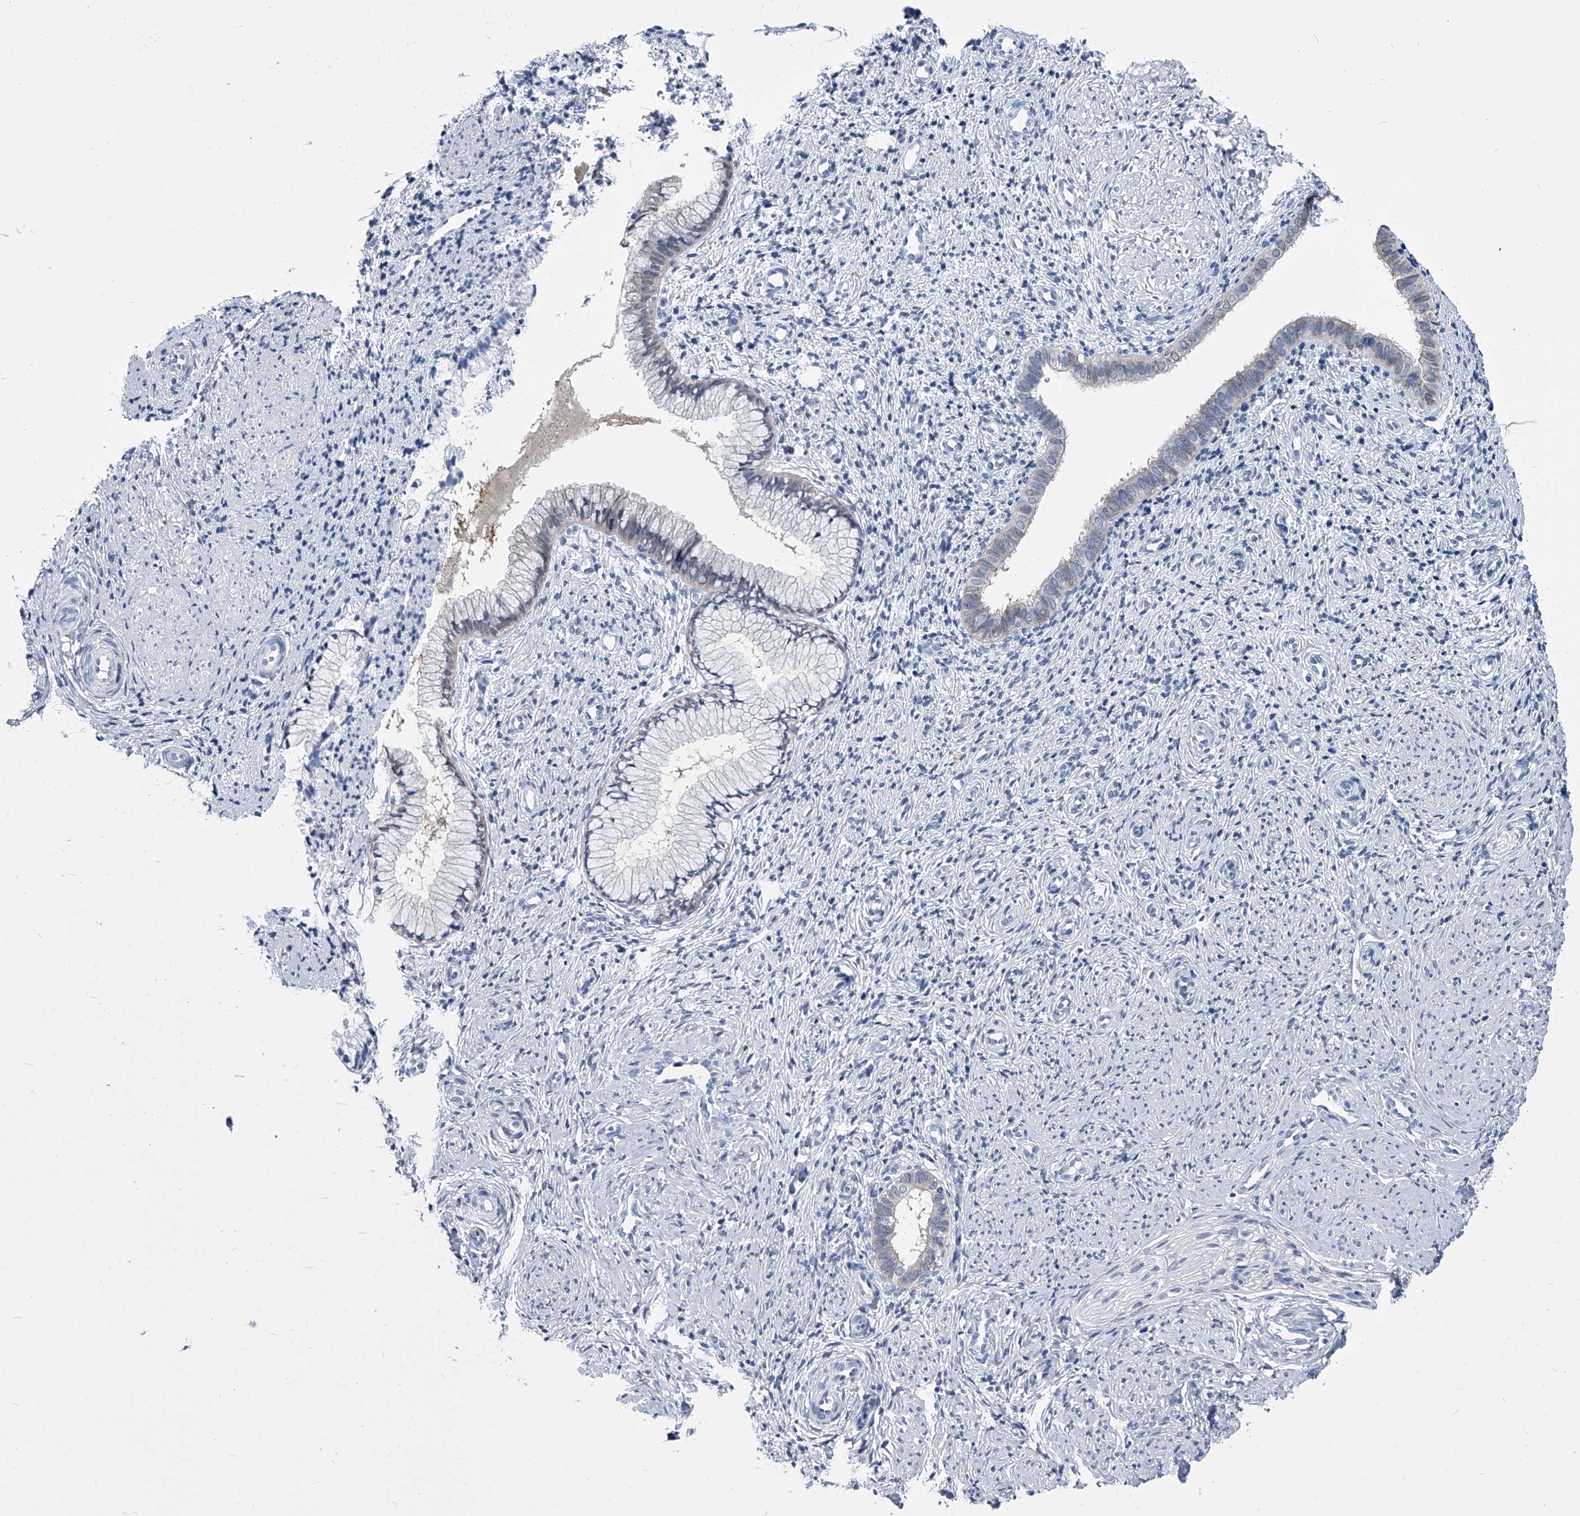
{"staining": {"intensity": "negative", "quantity": "none", "location": "none"}, "tissue": "cervix", "cell_type": "Glandular cells", "image_type": "normal", "snomed": [{"axis": "morphology", "description": "Normal tissue, NOS"}, {"axis": "topography", "description": "Cervix"}], "caption": "DAB immunohistochemical staining of benign human cervix exhibits no significant positivity in glandular cells.", "gene": "PDXK", "patient": {"sex": "female", "age": 27}}